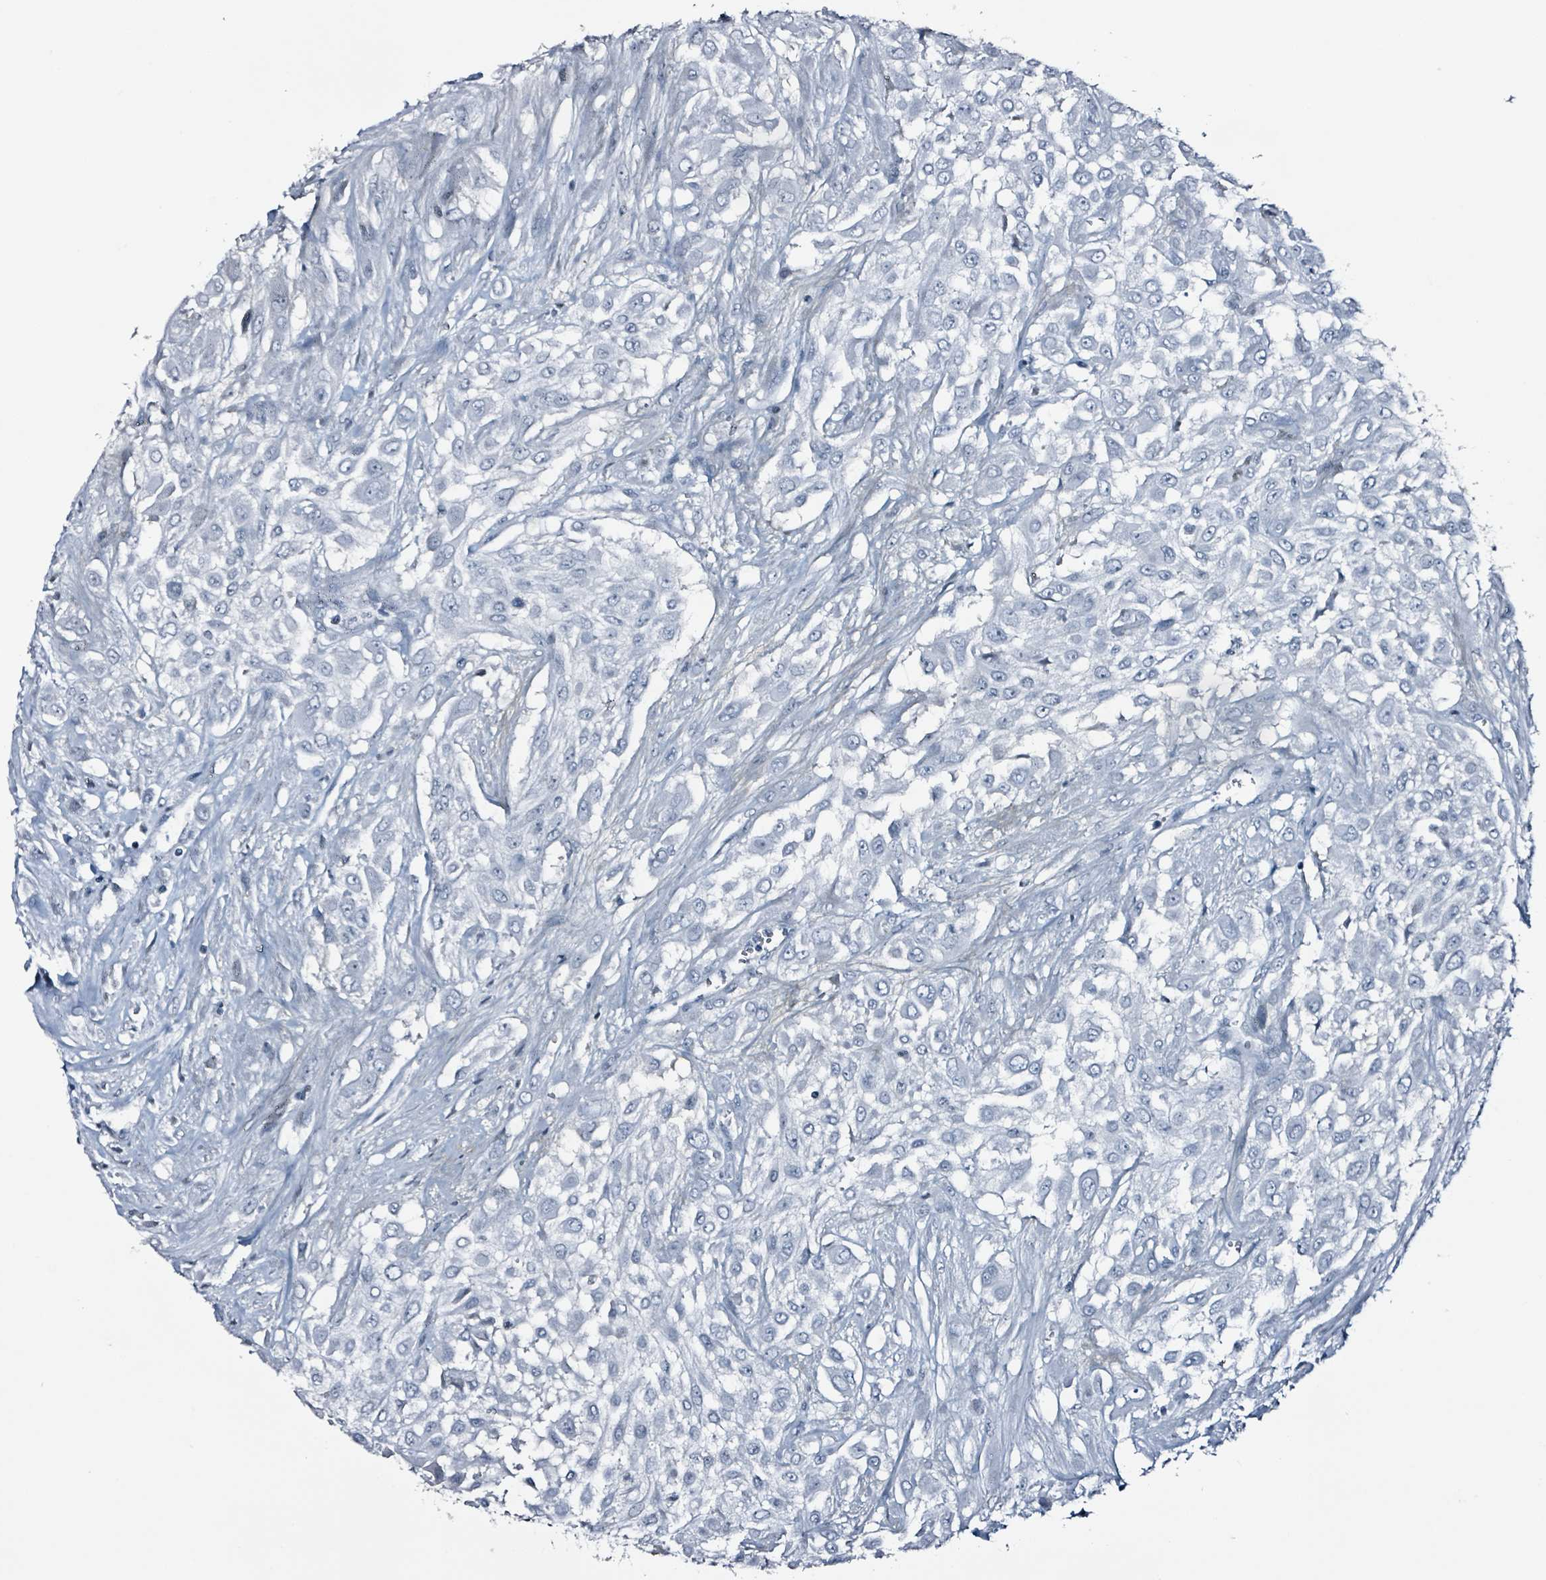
{"staining": {"intensity": "negative", "quantity": "none", "location": "none"}, "tissue": "urothelial cancer", "cell_type": "Tumor cells", "image_type": "cancer", "snomed": [{"axis": "morphology", "description": "Urothelial carcinoma, High grade"}, {"axis": "topography", "description": "Urinary bladder"}], "caption": "IHC of human urothelial cancer demonstrates no expression in tumor cells.", "gene": "CA9", "patient": {"sex": "male", "age": 57}}